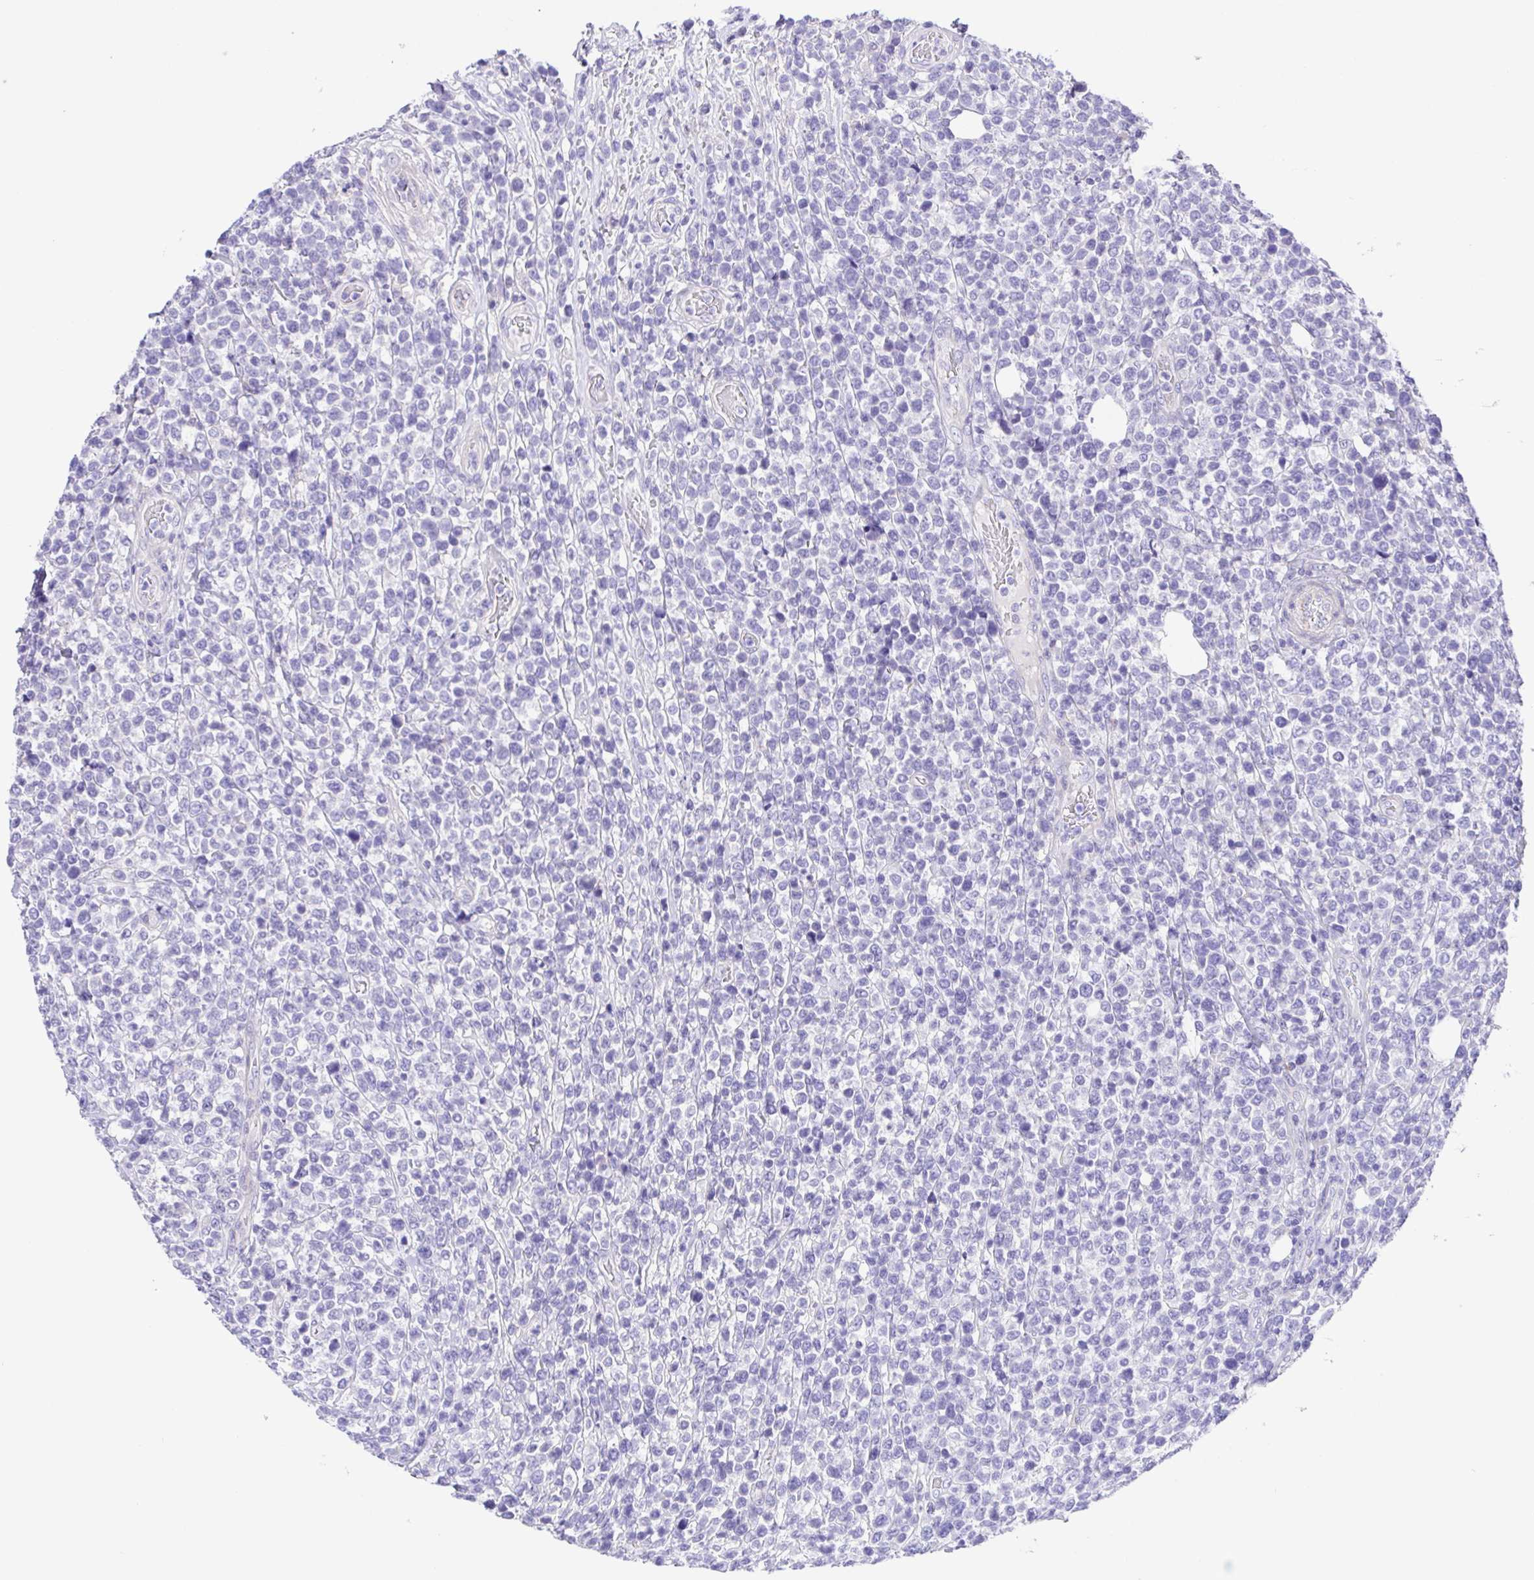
{"staining": {"intensity": "negative", "quantity": "none", "location": "none"}, "tissue": "lymphoma", "cell_type": "Tumor cells", "image_type": "cancer", "snomed": [{"axis": "morphology", "description": "Malignant lymphoma, non-Hodgkin's type, High grade"}, {"axis": "topography", "description": "Soft tissue"}], "caption": "A photomicrograph of lymphoma stained for a protein reveals no brown staining in tumor cells. (Brightfield microscopy of DAB immunohistochemistry at high magnification).", "gene": "ISM2", "patient": {"sex": "female", "age": 56}}